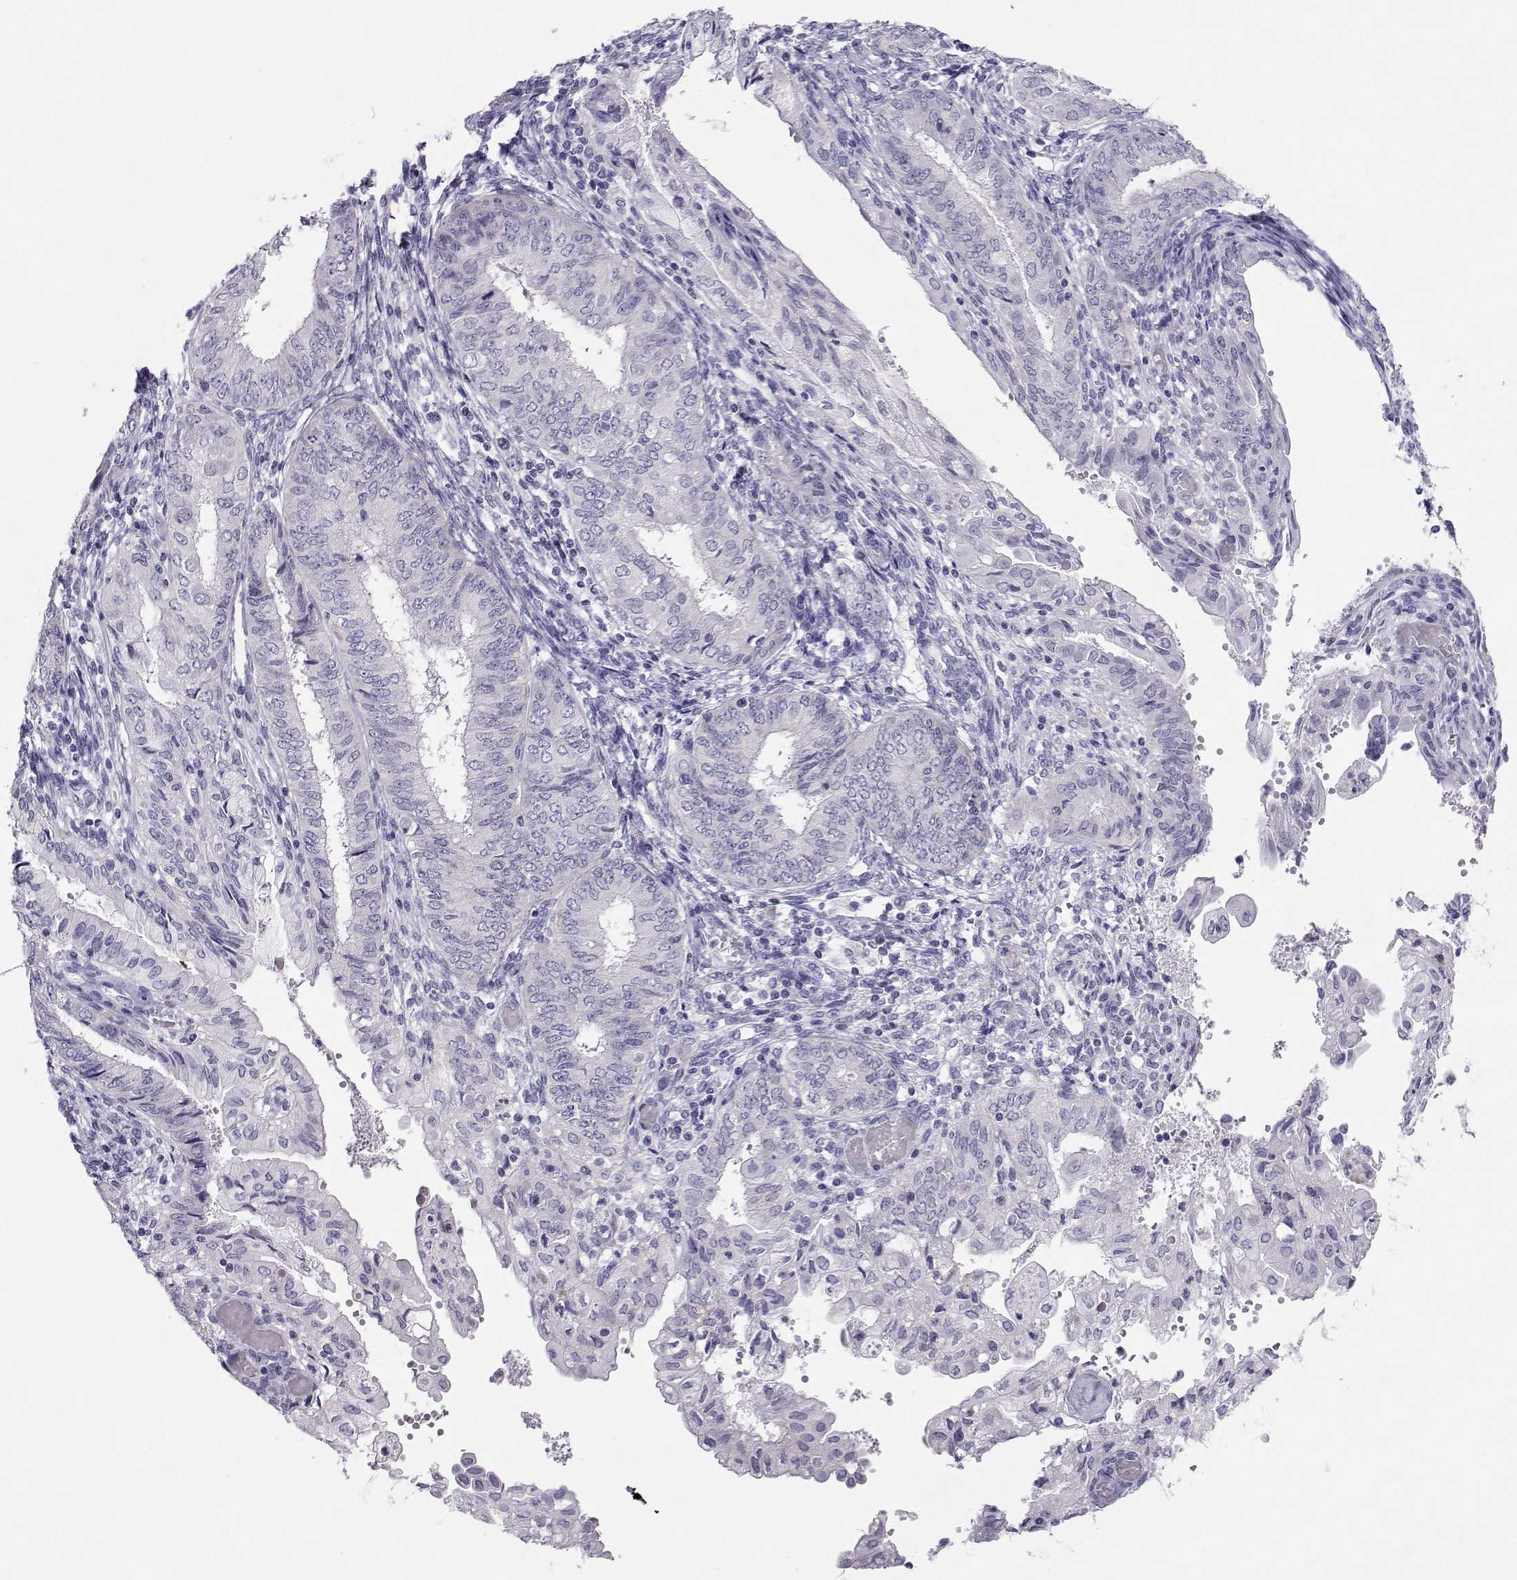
{"staining": {"intensity": "negative", "quantity": "none", "location": "none"}, "tissue": "endometrial cancer", "cell_type": "Tumor cells", "image_type": "cancer", "snomed": [{"axis": "morphology", "description": "Adenocarcinoma, NOS"}, {"axis": "topography", "description": "Endometrium"}], "caption": "A high-resolution photomicrograph shows immunohistochemistry staining of endometrial cancer (adenocarcinoma), which demonstrates no significant positivity in tumor cells. (Stains: DAB (3,3'-diaminobenzidine) immunohistochemistry (IHC) with hematoxylin counter stain, Microscopy: brightfield microscopy at high magnification).", "gene": "TRPM7", "patient": {"sex": "female", "age": 68}}